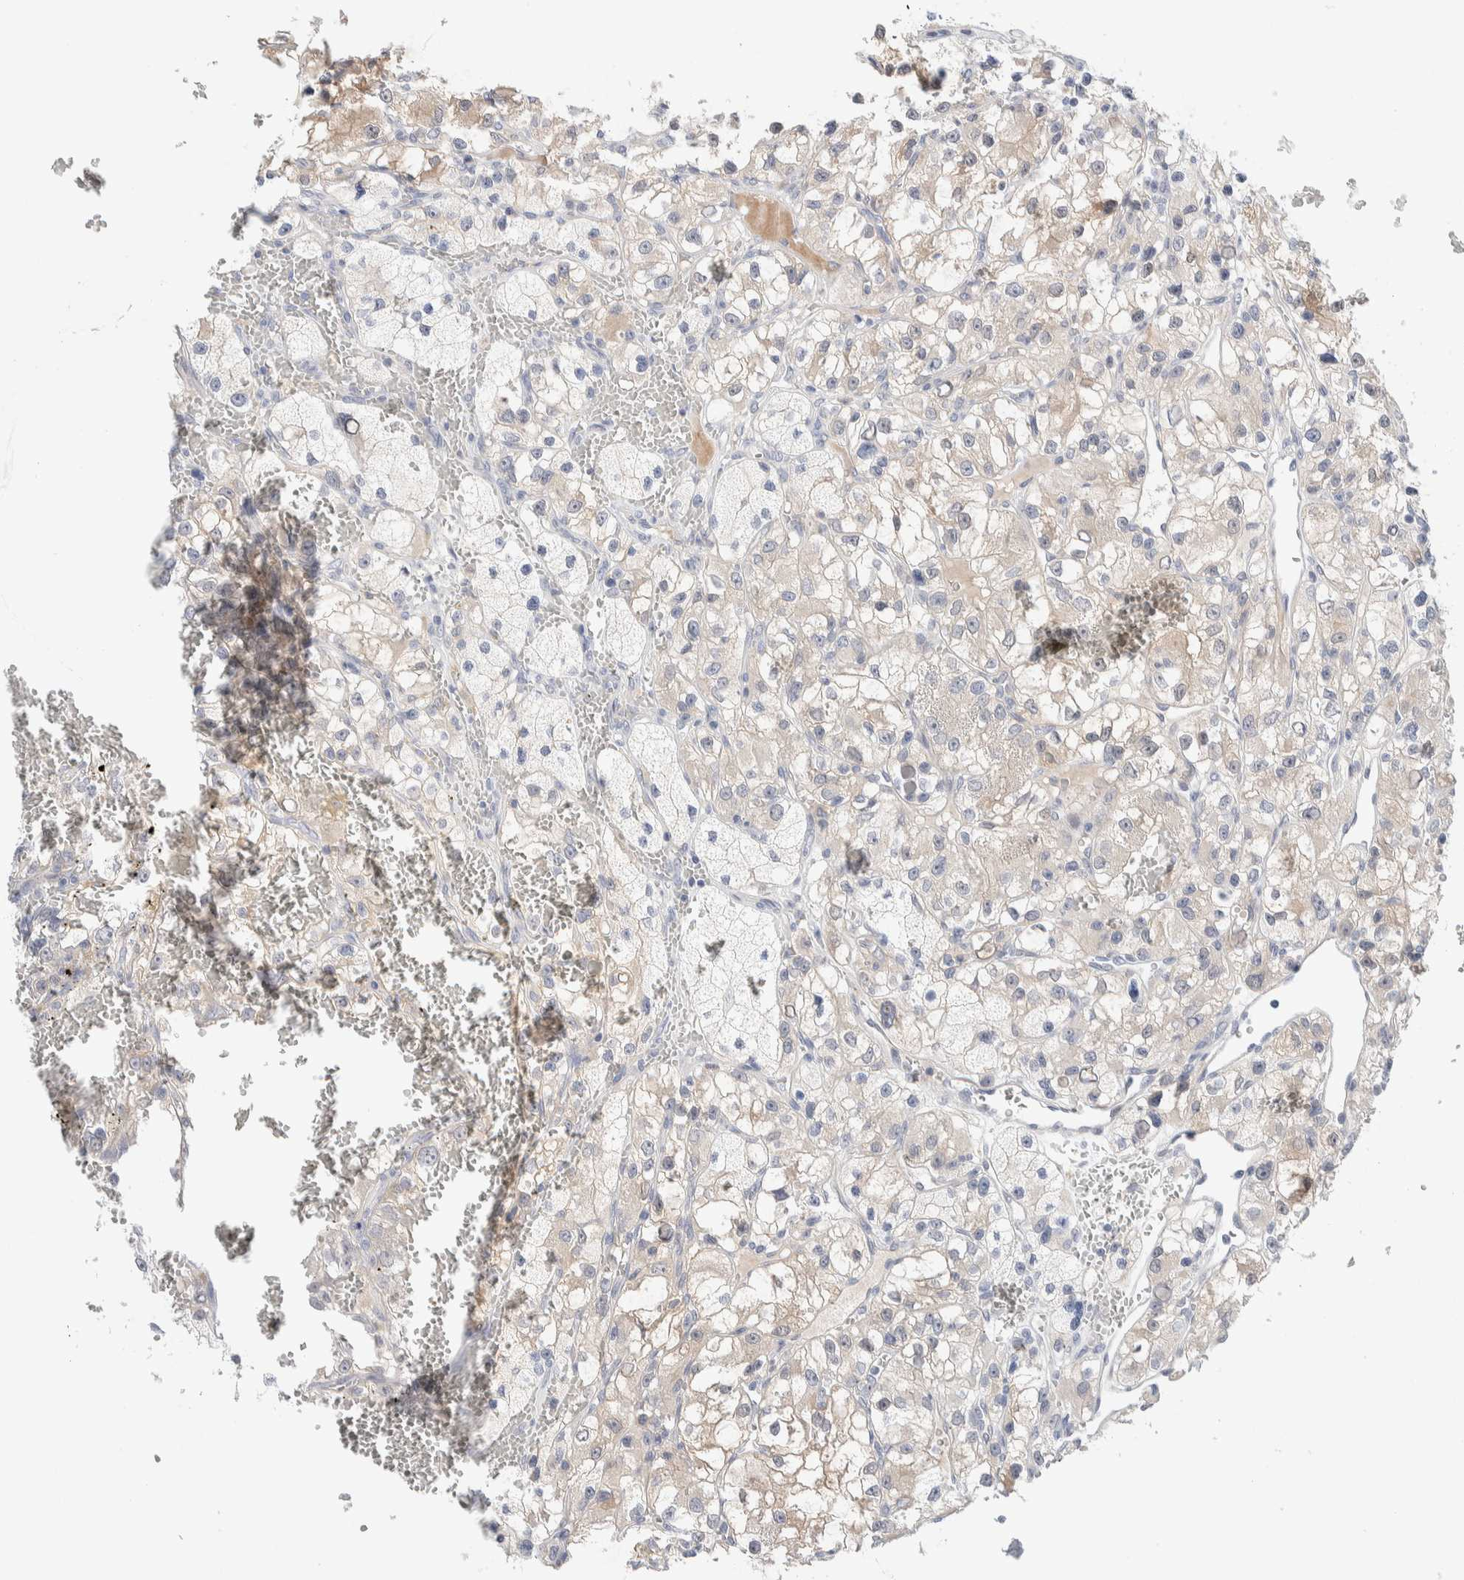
{"staining": {"intensity": "weak", "quantity": "25%-75%", "location": "cytoplasmic/membranous"}, "tissue": "renal cancer", "cell_type": "Tumor cells", "image_type": "cancer", "snomed": [{"axis": "morphology", "description": "Adenocarcinoma, NOS"}, {"axis": "topography", "description": "Kidney"}], "caption": "Protein expression analysis of renal adenocarcinoma reveals weak cytoplasmic/membranous positivity in approximately 25%-75% of tumor cells.", "gene": "DNAJB6", "patient": {"sex": "female", "age": 57}}